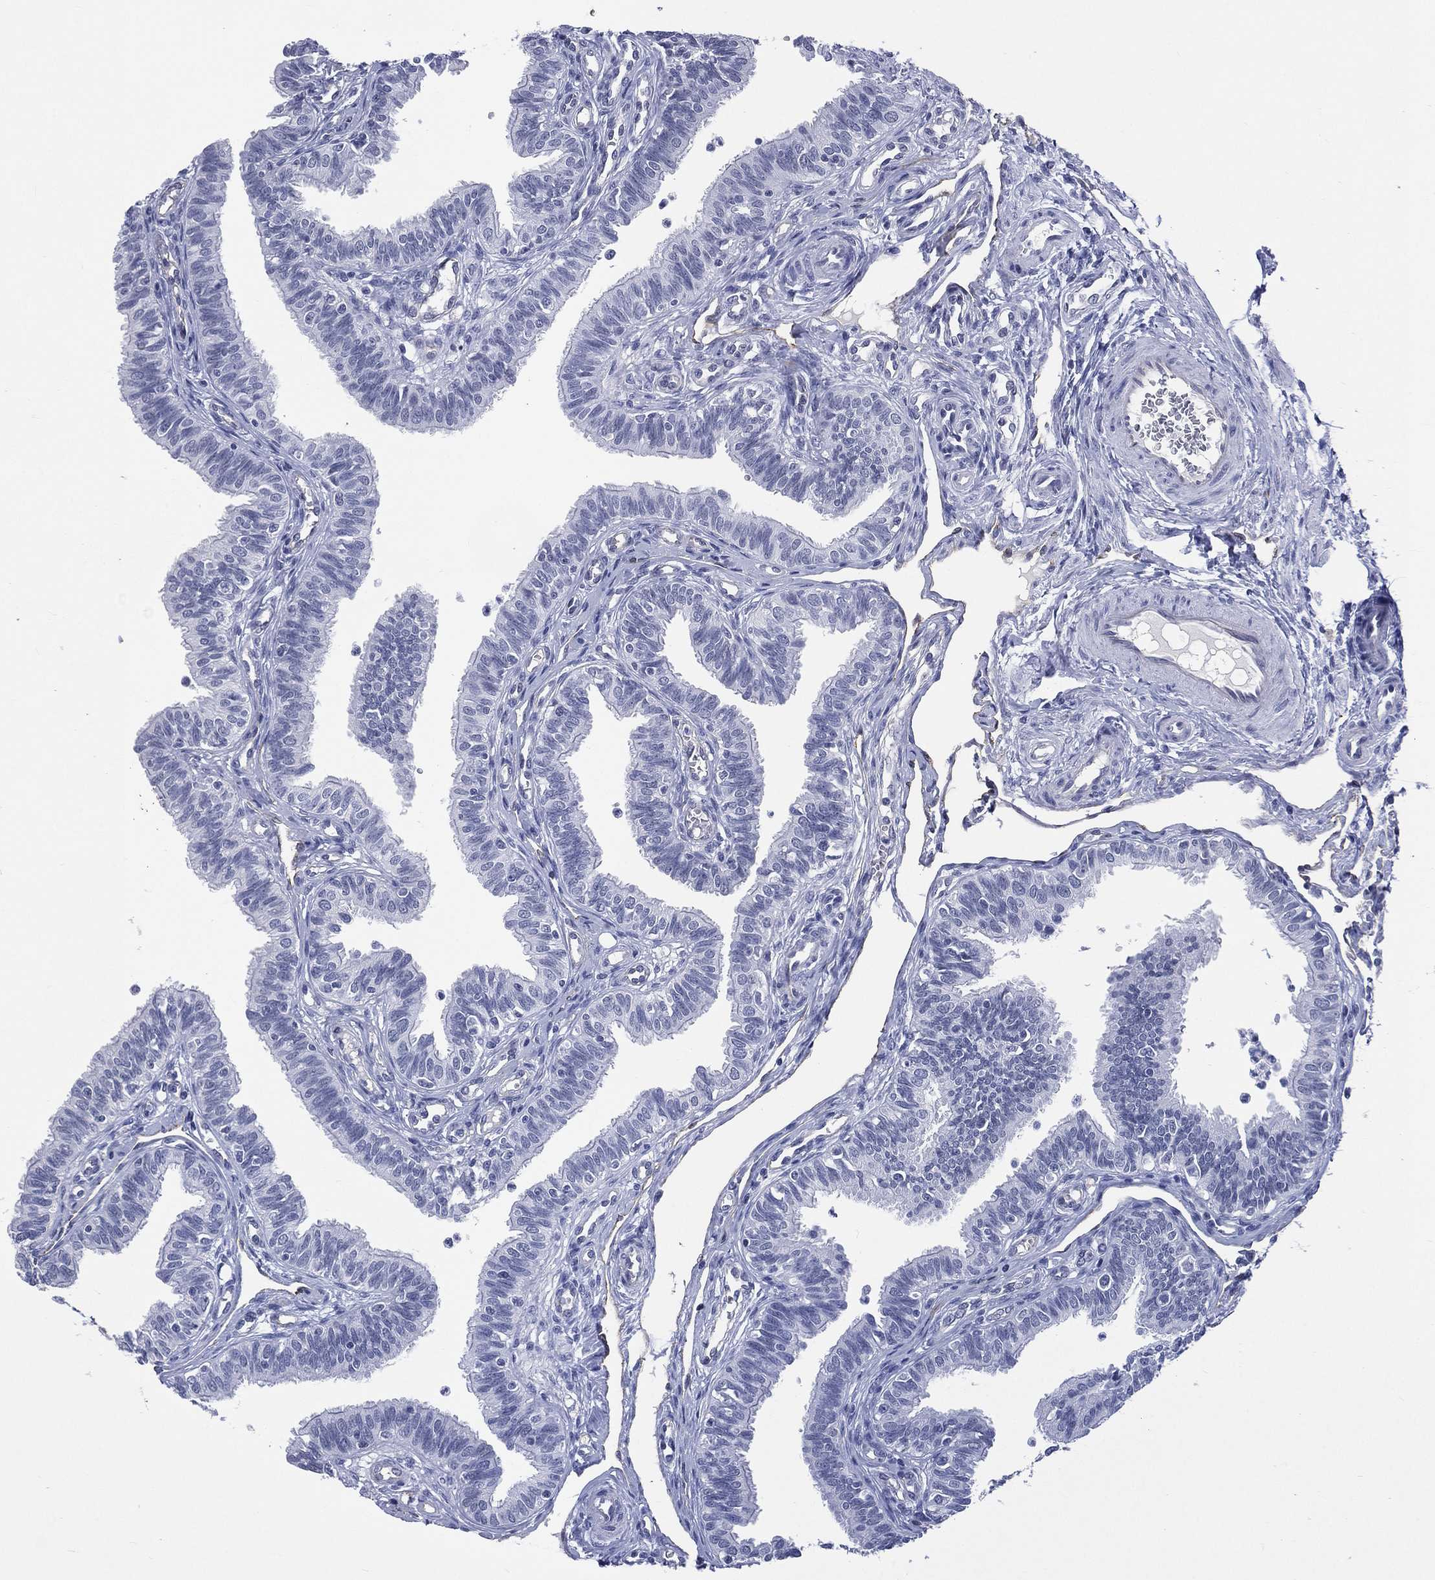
{"staining": {"intensity": "negative", "quantity": "none", "location": "none"}, "tissue": "fallopian tube", "cell_type": "Glandular cells", "image_type": "normal", "snomed": [{"axis": "morphology", "description": "Normal tissue, NOS"}, {"axis": "topography", "description": "Fallopian tube"}], "caption": "Benign fallopian tube was stained to show a protein in brown. There is no significant positivity in glandular cells. The staining was performed using DAB to visualize the protein expression in brown, while the nuclei were stained in blue with hematoxylin (Magnification: 20x).", "gene": "SSX1", "patient": {"sex": "female", "age": 36}}